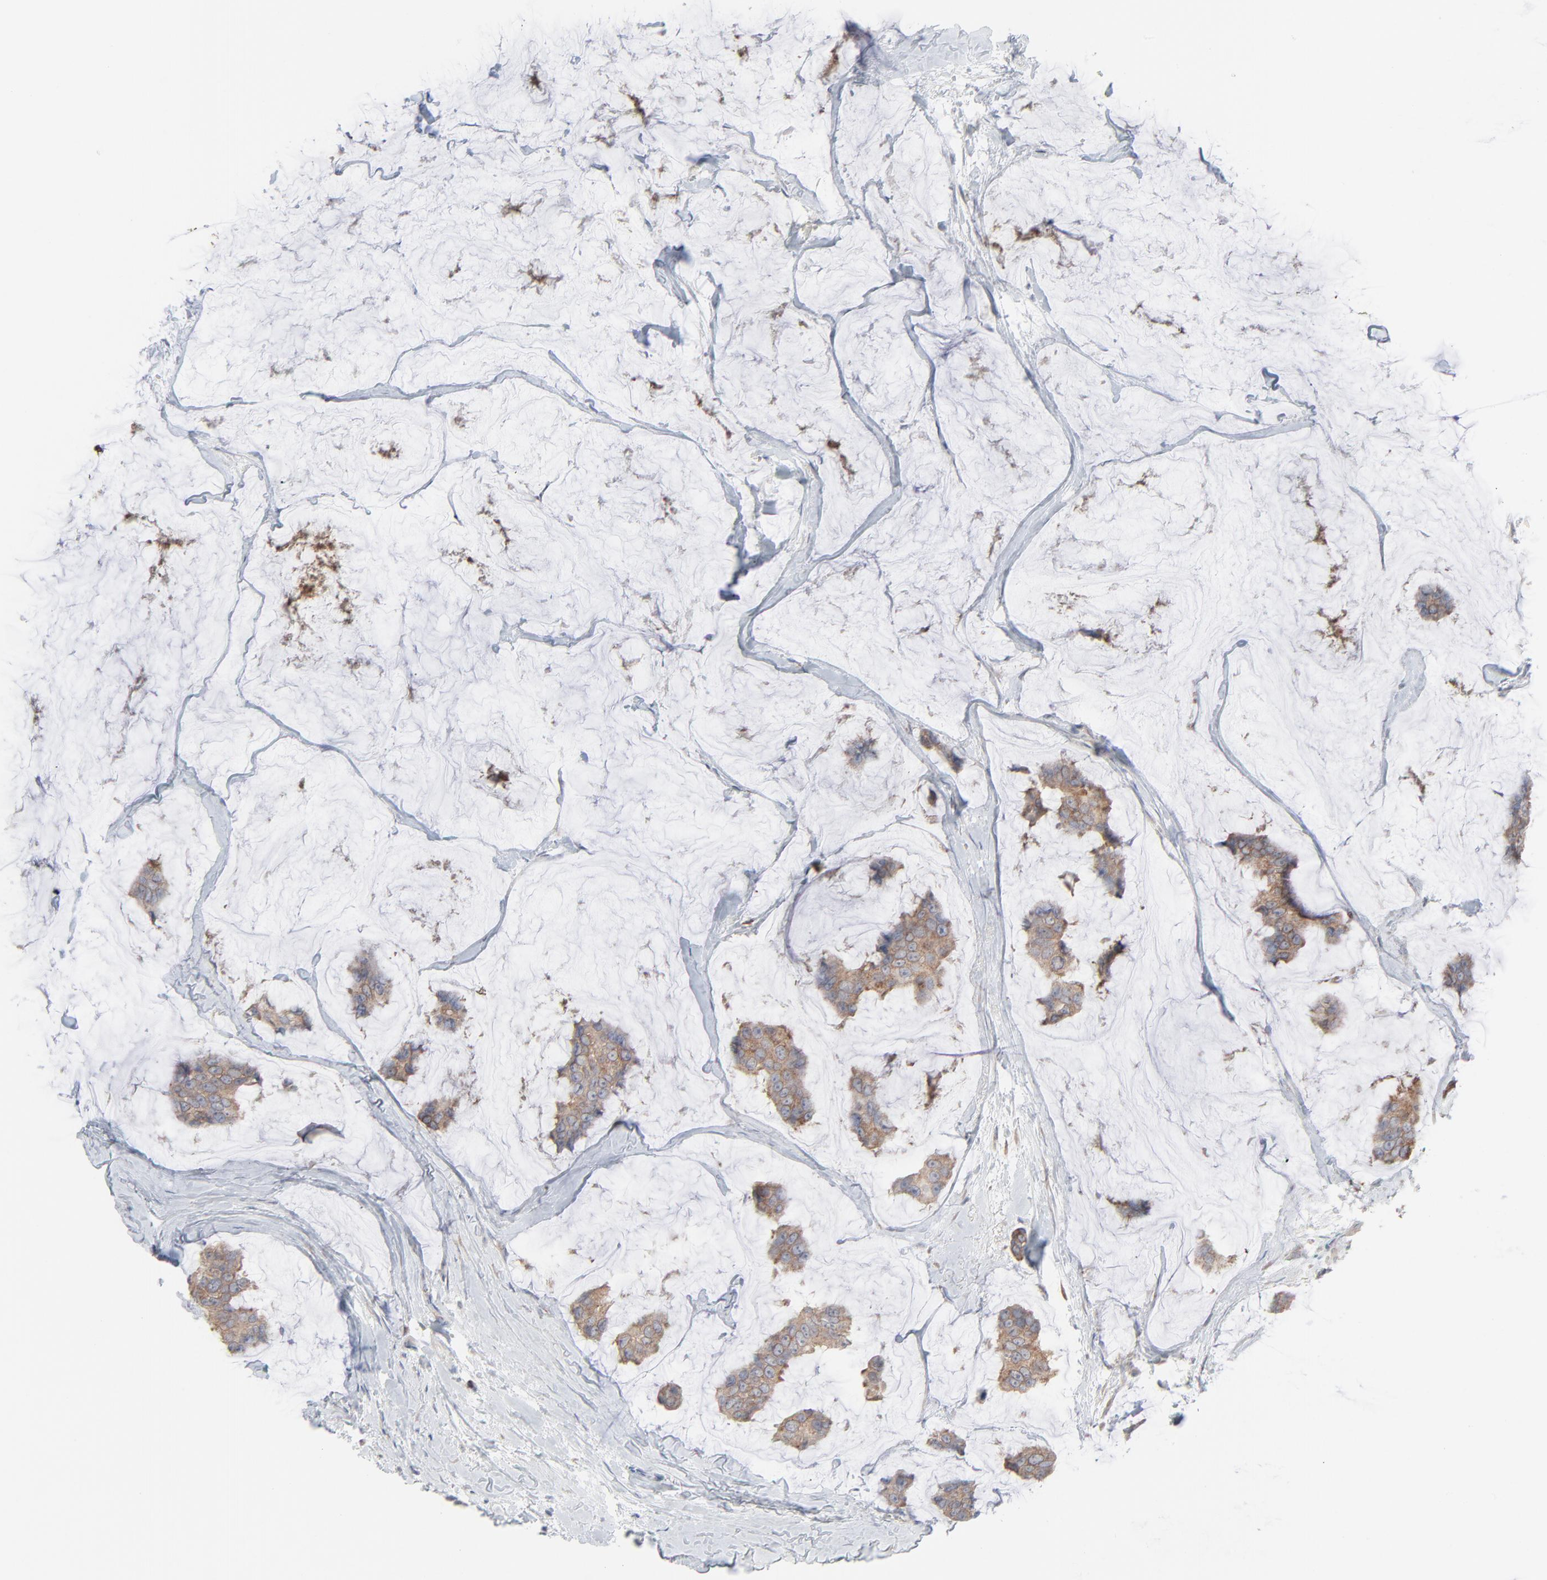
{"staining": {"intensity": "weak", "quantity": ">75%", "location": "cytoplasmic/membranous"}, "tissue": "breast cancer", "cell_type": "Tumor cells", "image_type": "cancer", "snomed": [{"axis": "morphology", "description": "Normal tissue, NOS"}, {"axis": "morphology", "description": "Duct carcinoma"}, {"axis": "topography", "description": "Breast"}], "caption": "This is a histology image of immunohistochemistry staining of intraductal carcinoma (breast), which shows weak positivity in the cytoplasmic/membranous of tumor cells.", "gene": "KDSR", "patient": {"sex": "female", "age": 50}}